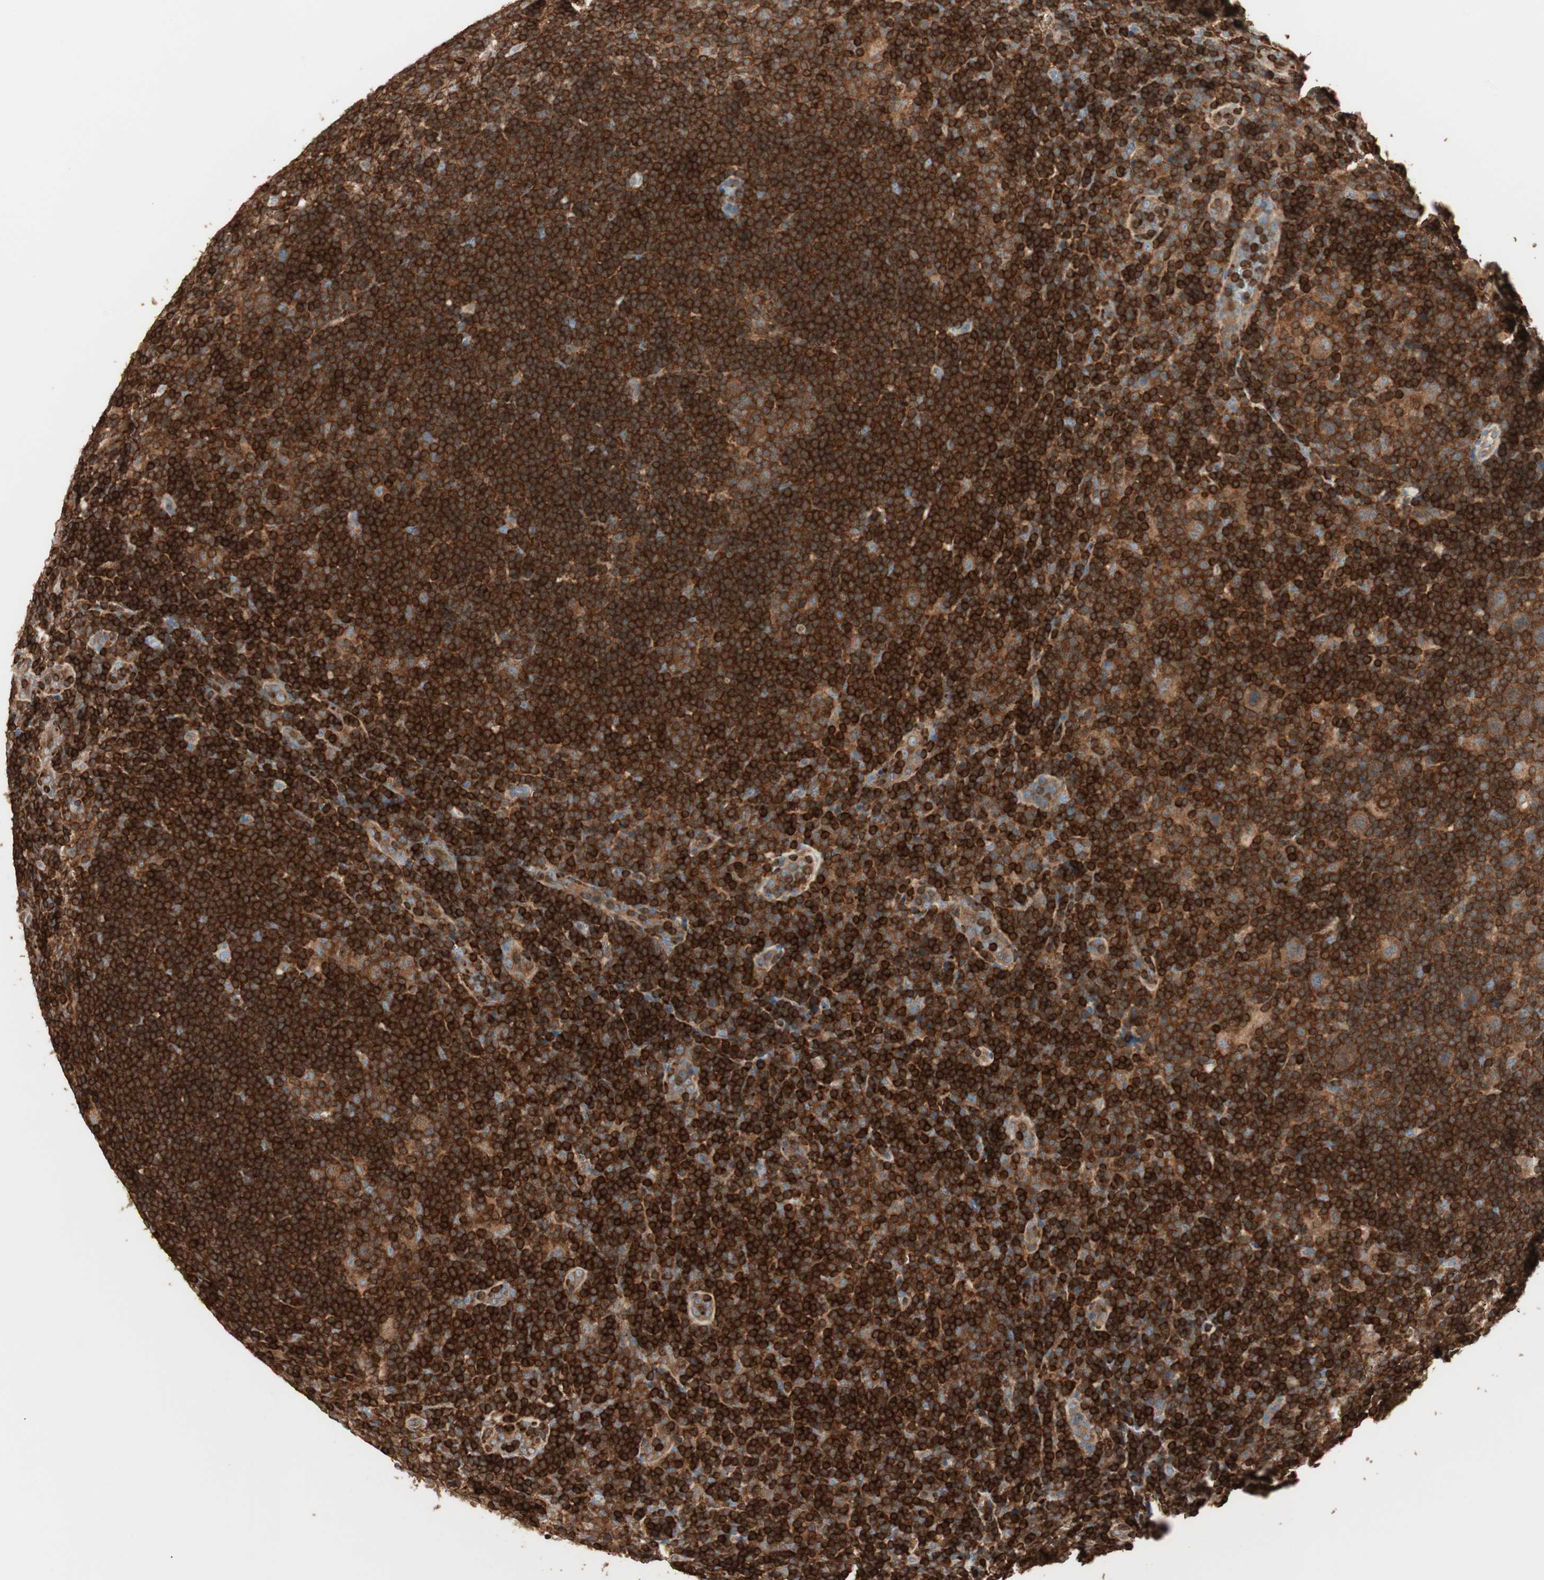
{"staining": {"intensity": "moderate", "quantity": ">75%", "location": "cytoplasmic/membranous"}, "tissue": "lymphoma", "cell_type": "Tumor cells", "image_type": "cancer", "snomed": [{"axis": "morphology", "description": "Hodgkin's disease, NOS"}, {"axis": "topography", "description": "Lymph node"}], "caption": "Immunohistochemical staining of human lymphoma reveals medium levels of moderate cytoplasmic/membranous positivity in approximately >75% of tumor cells.", "gene": "CRLF3", "patient": {"sex": "female", "age": 57}}